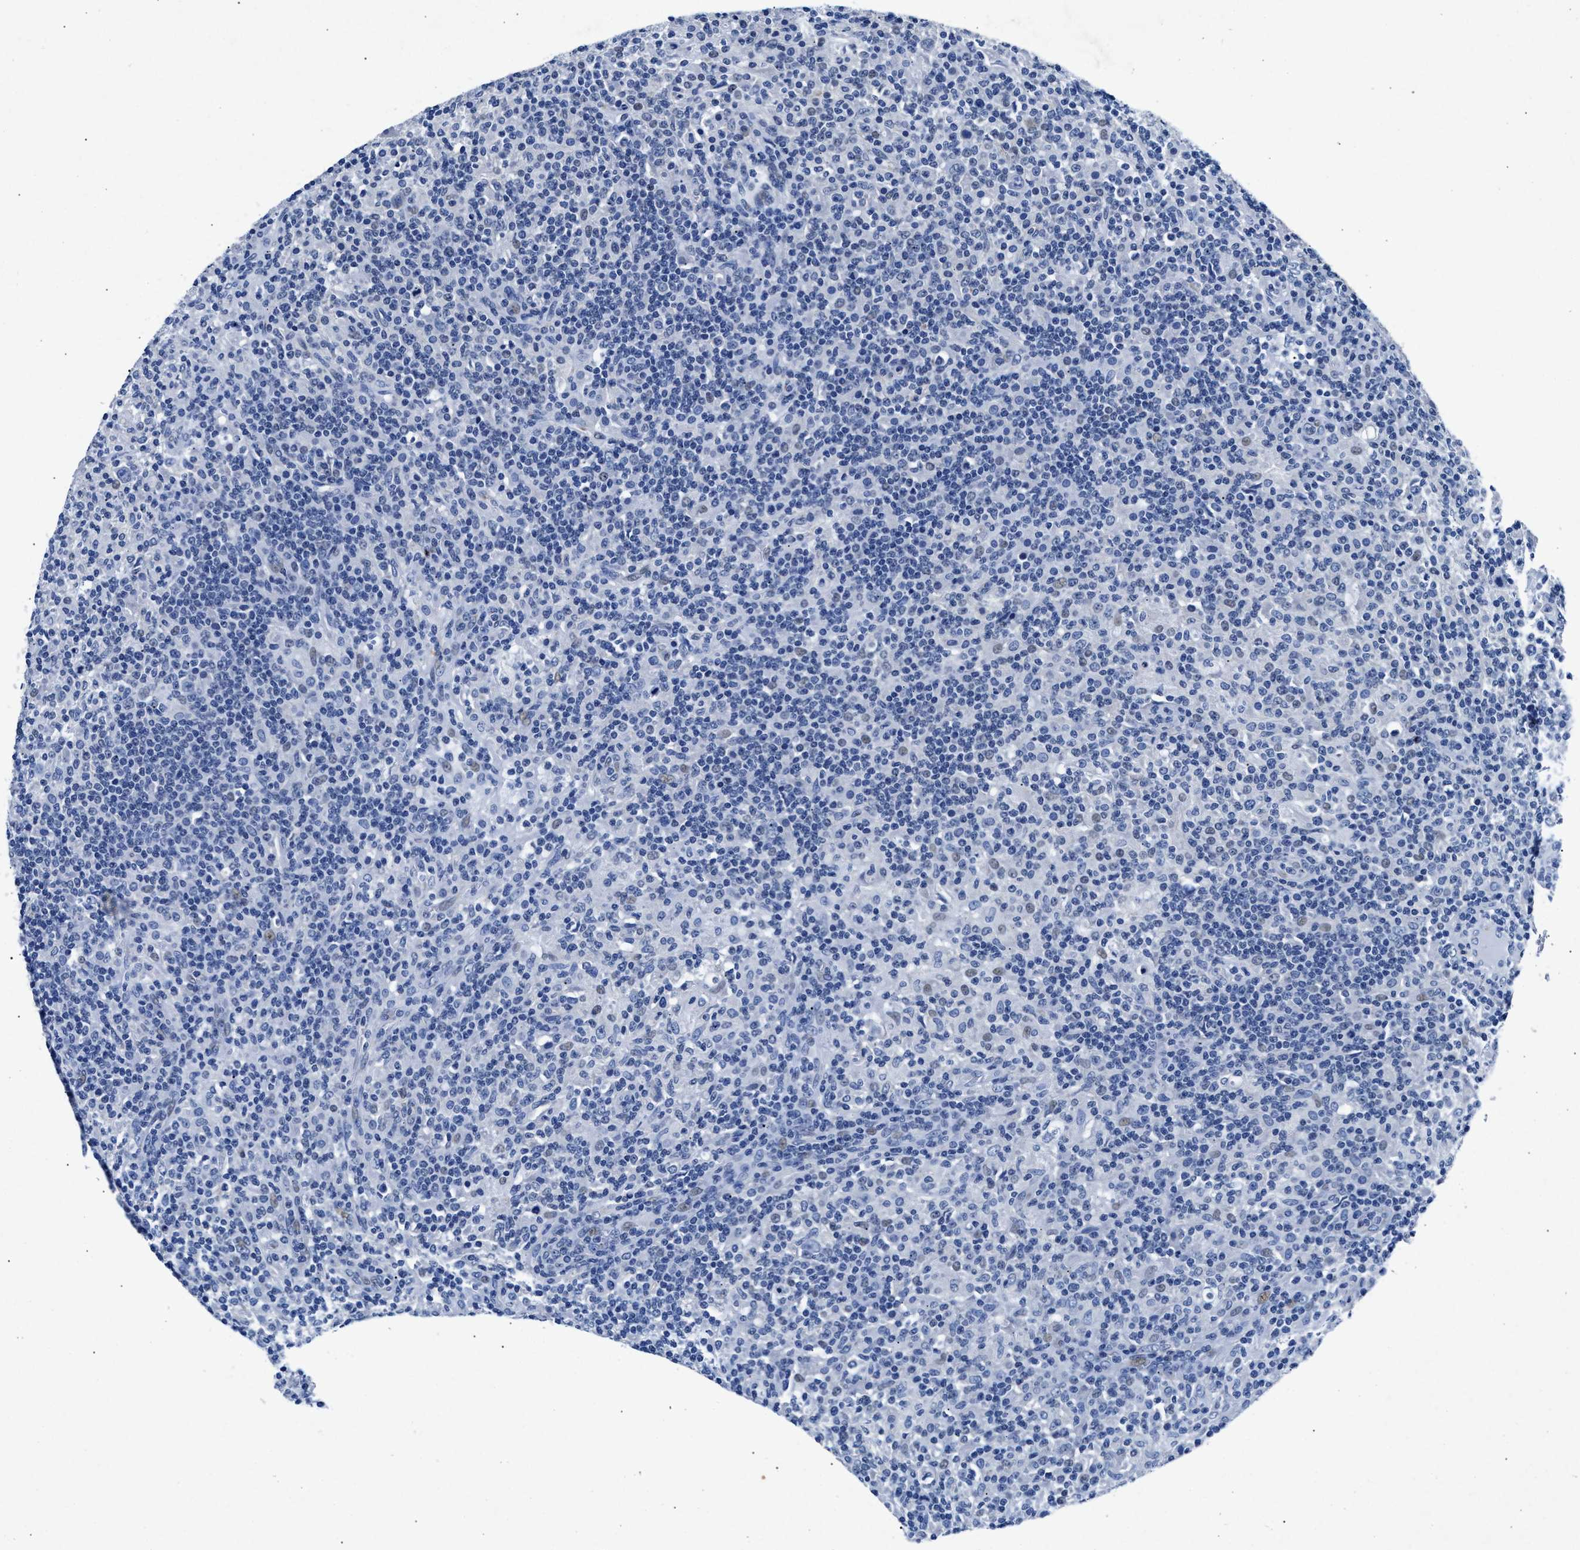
{"staining": {"intensity": "negative", "quantity": "none", "location": "none"}, "tissue": "lymphoma", "cell_type": "Tumor cells", "image_type": "cancer", "snomed": [{"axis": "morphology", "description": "Hodgkin's disease, NOS"}, {"axis": "topography", "description": "Lymph node"}], "caption": "Immunohistochemistry histopathology image of neoplastic tissue: Hodgkin's disease stained with DAB (3,3'-diaminobenzidine) shows no significant protein staining in tumor cells.", "gene": "MAP6", "patient": {"sex": "male", "age": 70}}